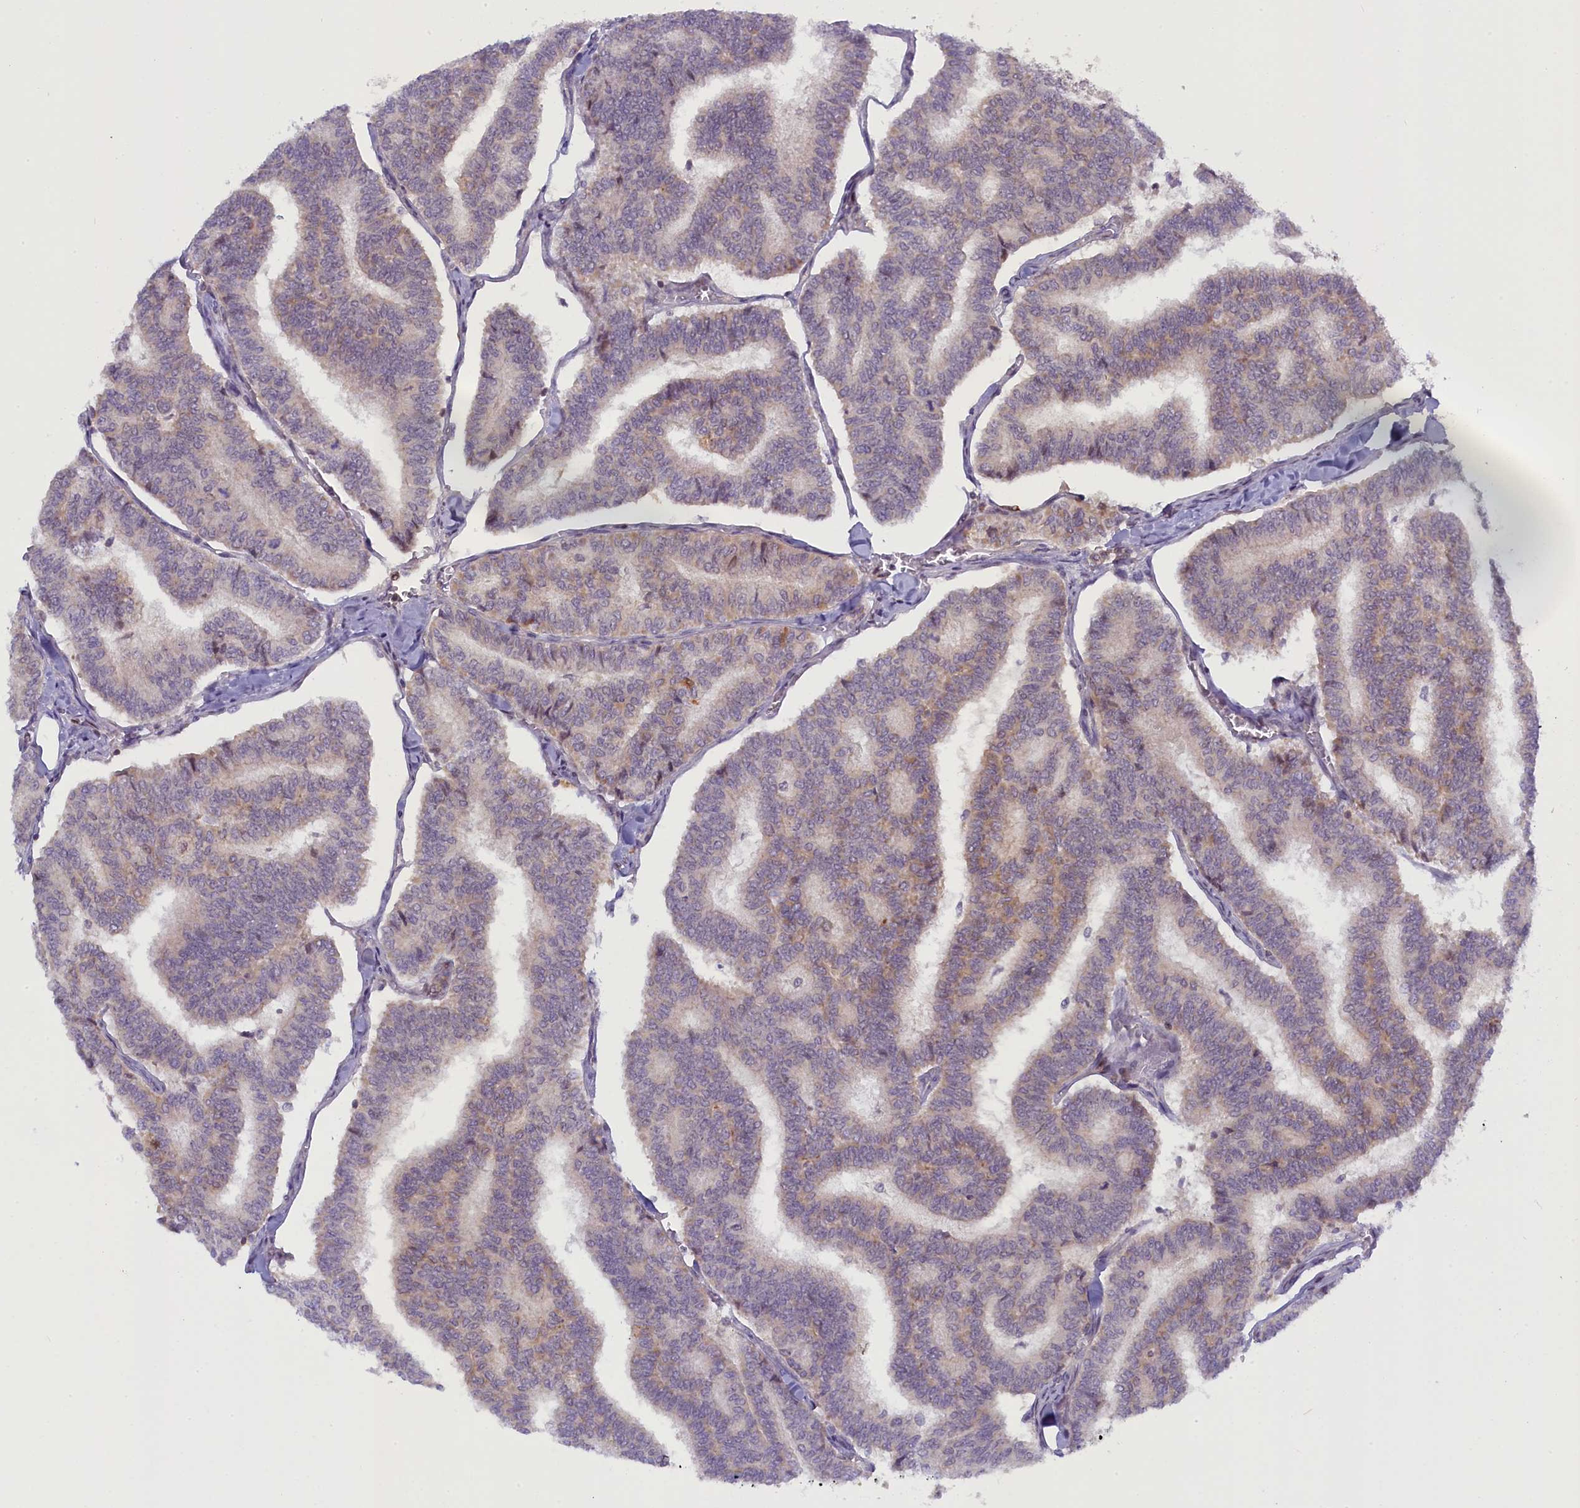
{"staining": {"intensity": "negative", "quantity": "none", "location": "none"}, "tissue": "thyroid cancer", "cell_type": "Tumor cells", "image_type": "cancer", "snomed": [{"axis": "morphology", "description": "Papillary adenocarcinoma, NOS"}, {"axis": "topography", "description": "Thyroid gland"}], "caption": "Thyroid papillary adenocarcinoma was stained to show a protein in brown. There is no significant positivity in tumor cells.", "gene": "CCL23", "patient": {"sex": "female", "age": 35}}